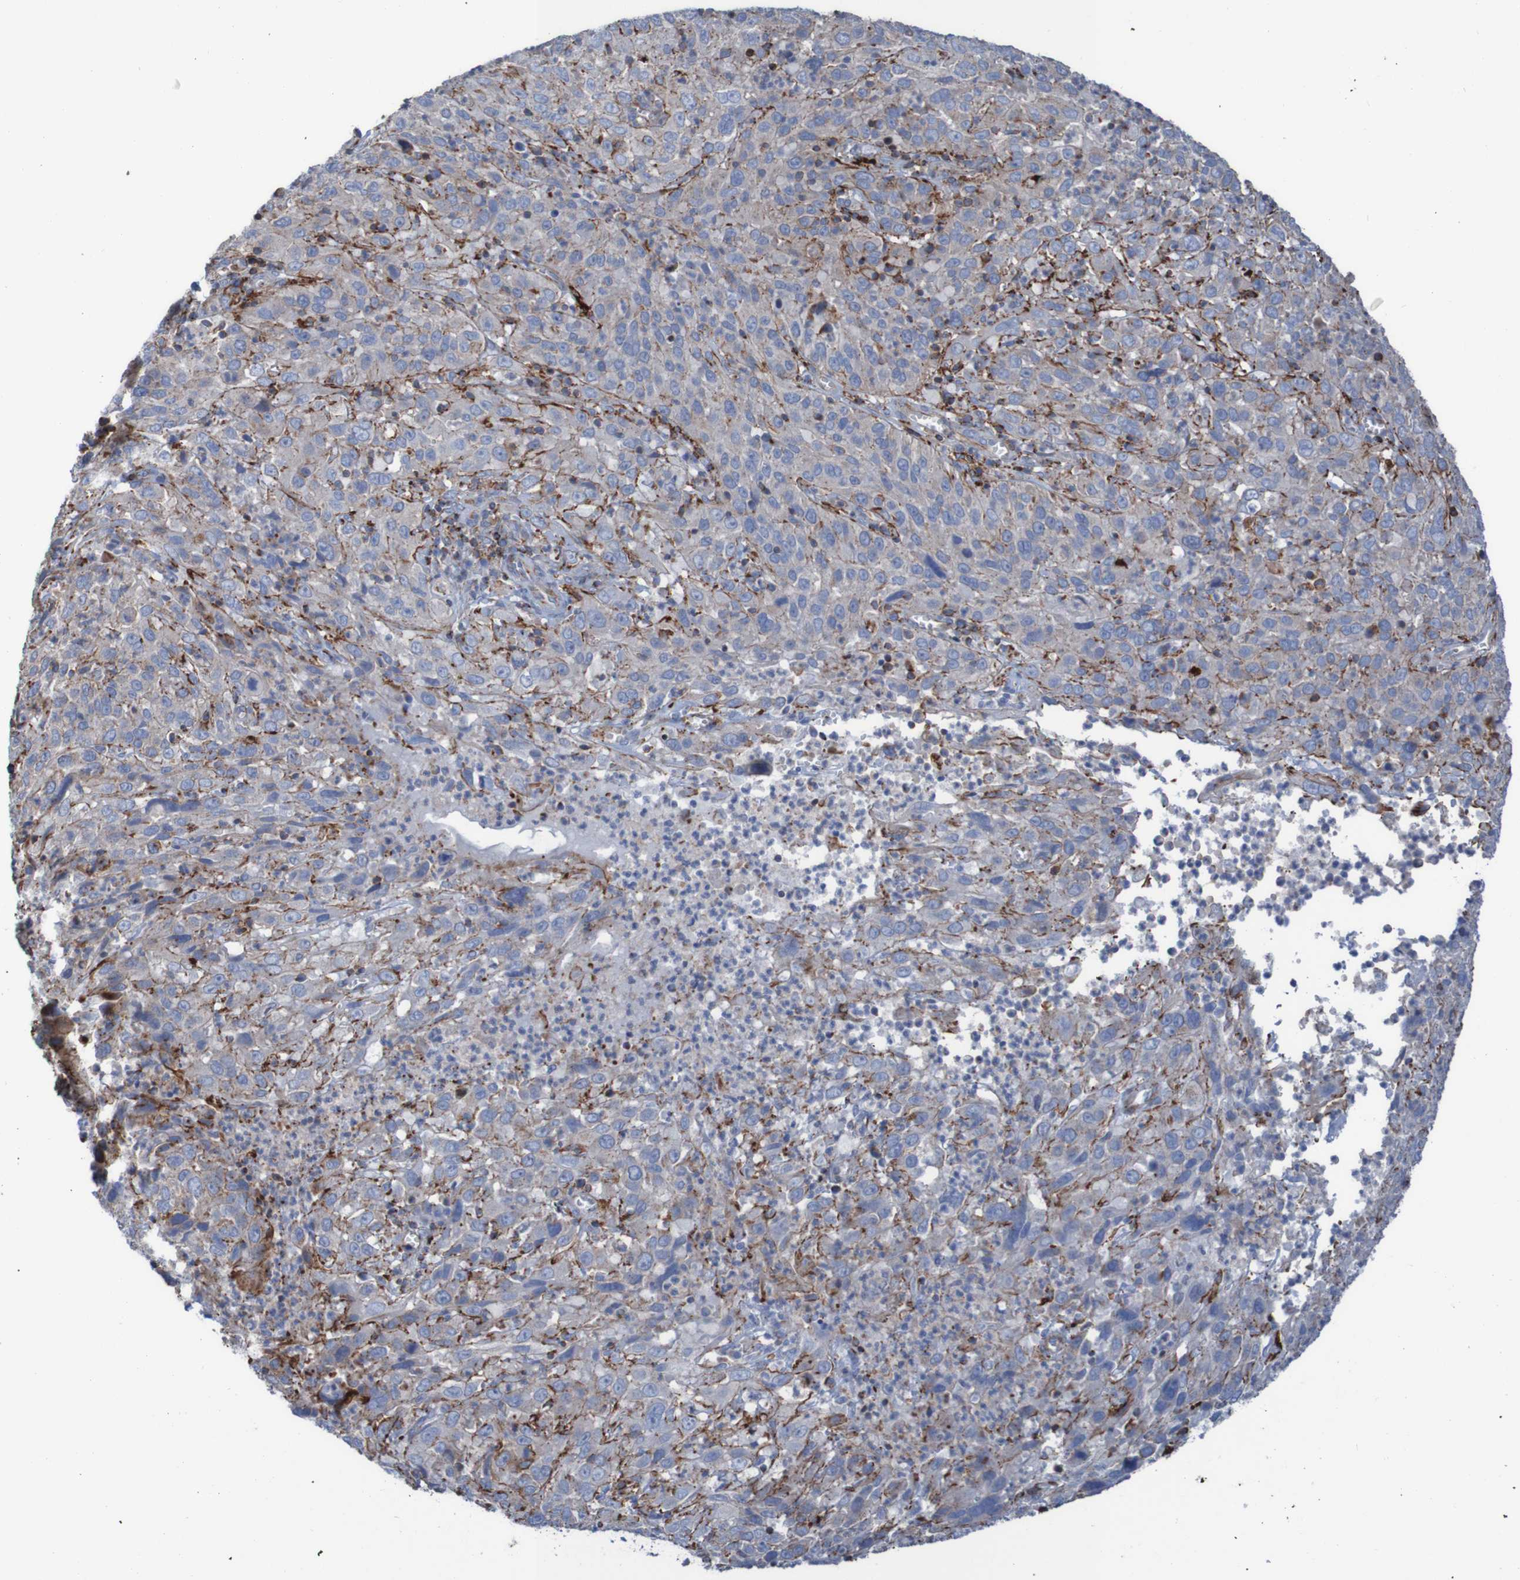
{"staining": {"intensity": "negative", "quantity": "none", "location": "none"}, "tissue": "cervical cancer", "cell_type": "Tumor cells", "image_type": "cancer", "snomed": [{"axis": "morphology", "description": "Squamous cell carcinoma, NOS"}, {"axis": "topography", "description": "Cervix"}], "caption": "This is a micrograph of immunohistochemistry (IHC) staining of cervical cancer, which shows no expression in tumor cells.", "gene": "RNF182", "patient": {"sex": "female", "age": 32}}